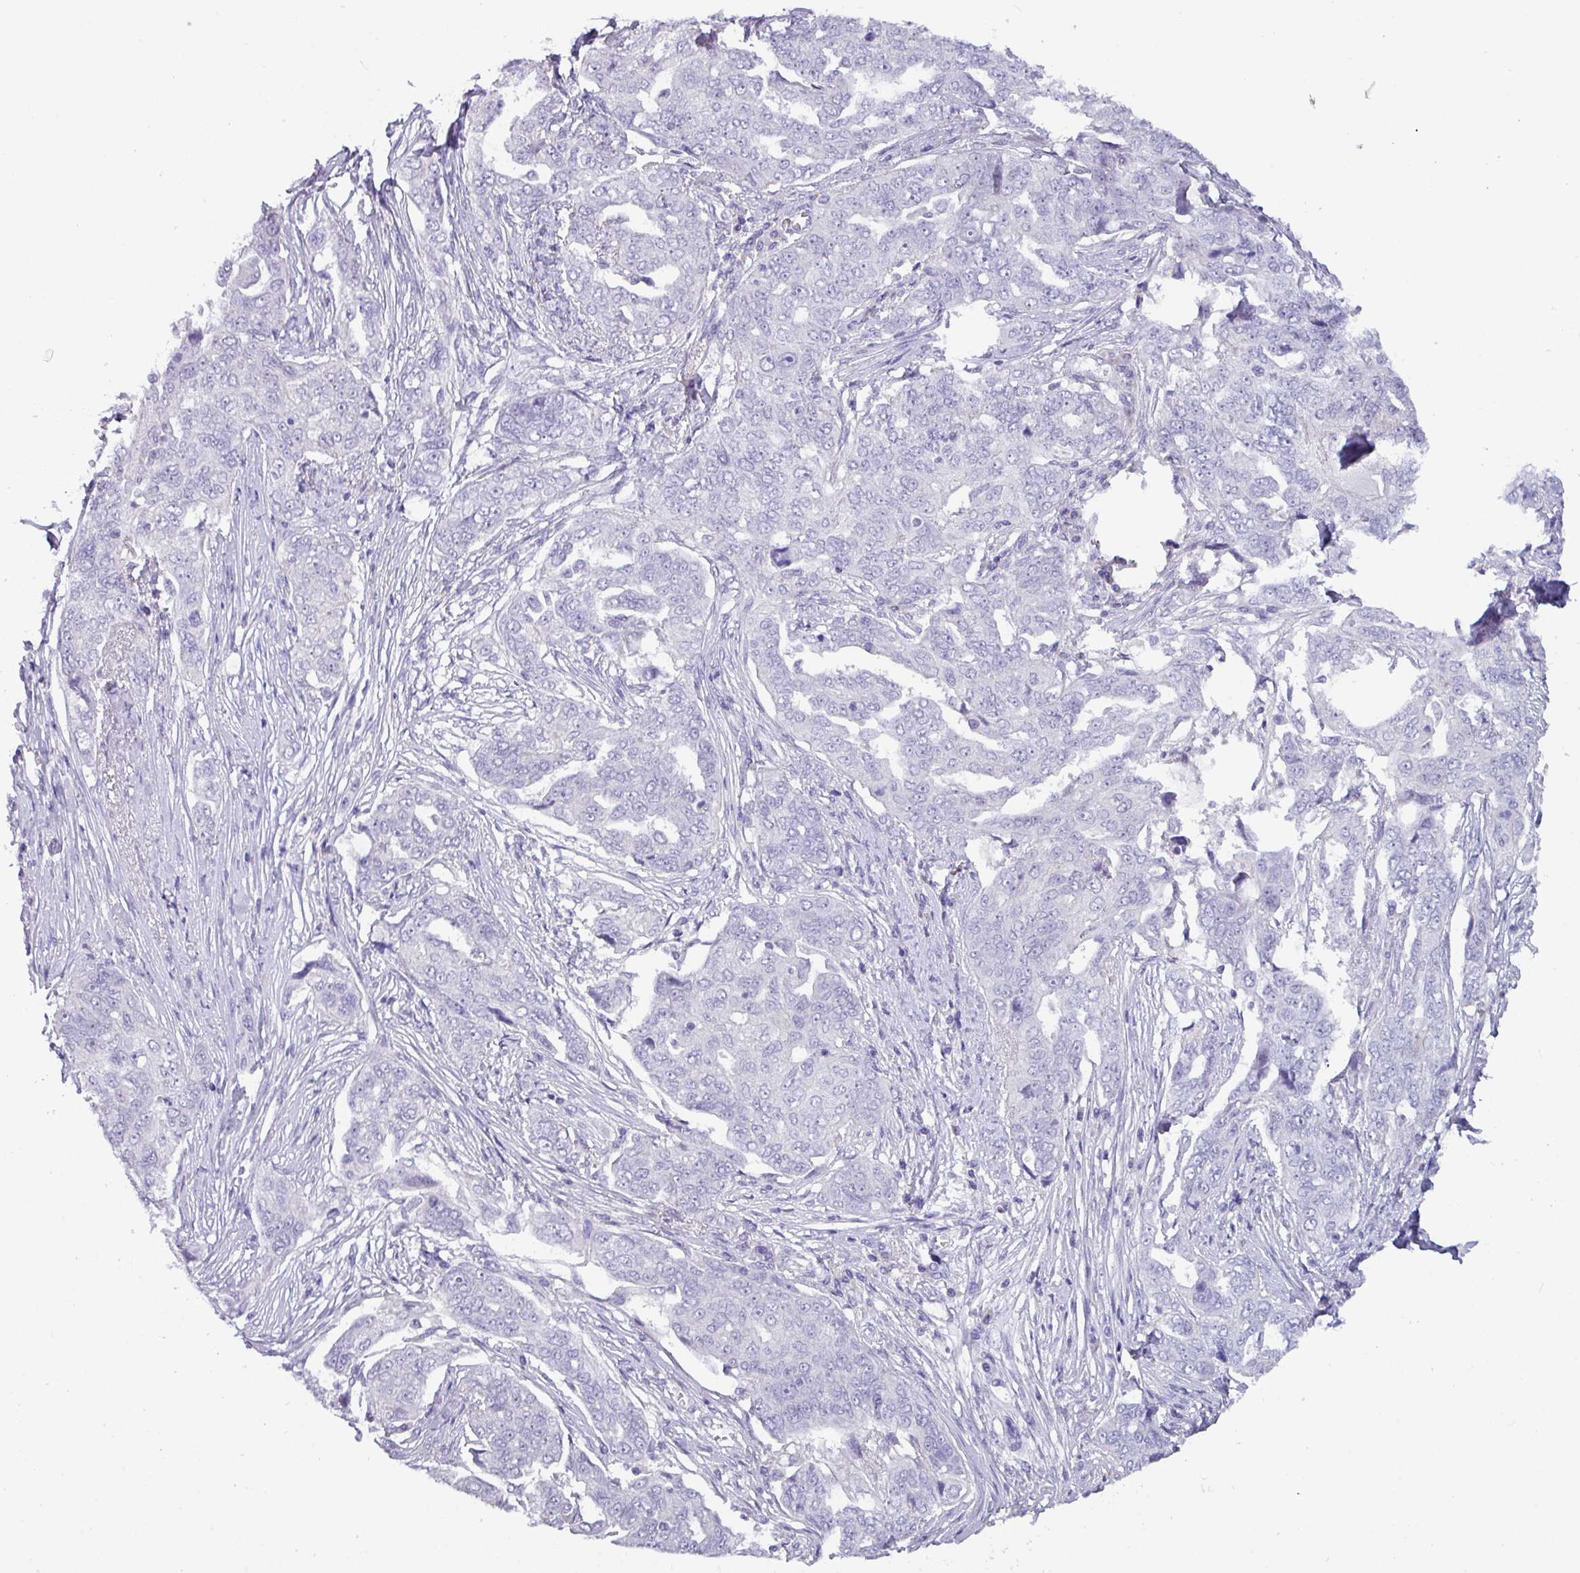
{"staining": {"intensity": "negative", "quantity": "none", "location": "none"}, "tissue": "ovarian cancer", "cell_type": "Tumor cells", "image_type": "cancer", "snomed": [{"axis": "morphology", "description": "Carcinoma, endometroid"}, {"axis": "topography", "description": "Ovary"}], "caption": "Endometroid carcinoma (ovarian) was stained to show a protein in brown. There is no significant staining in tumor cells. (DAB IHC with hematoxylin counter stain).", "gene": "ZNF524", "patient": {"sex": "female", "age": 70}}